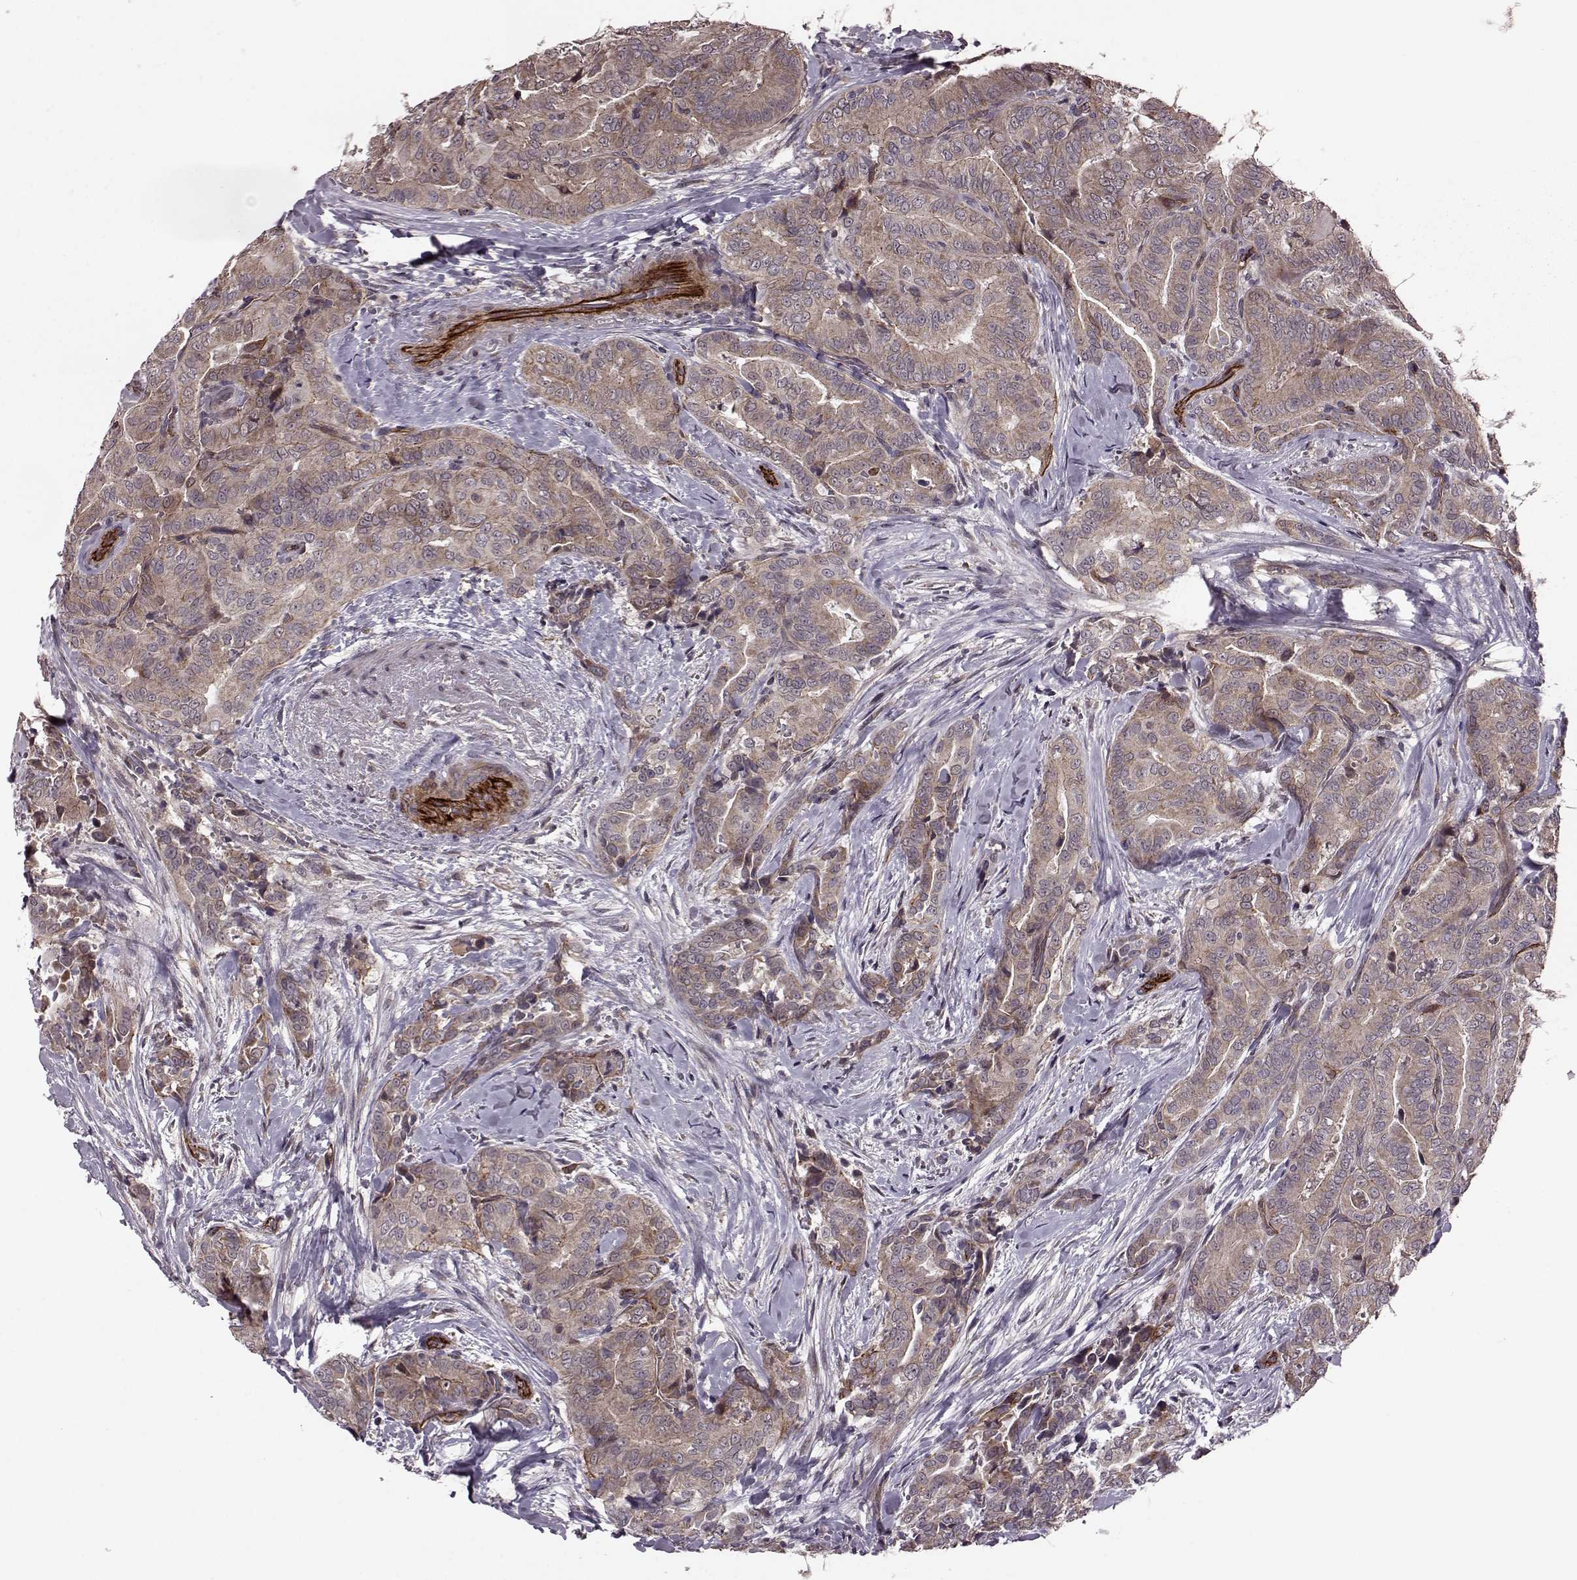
{"staining": {"intensity": "moderate", "quantity": ">75%", "location": "cytoplasmic/membranous"}, "tissue": "thyroid cancer", "cell_type": "Tumor cells", "image_type": "cancer", "snomed": [{"axis": "morphology", "description": "Papillary adenocarcinoma, NOS"}, {"axis": "topography", "description": "Thyroid gland"}], "caption": "About >75% of tumor cells in human papillary adenocarcinoma (thyroid) demonstrate moderate cytoplasmic/membranous protein staining as visualized by brown immunohistochemical staining.", "gene": "SYNPO", "patient": {"sex": "male", "age": 61}}